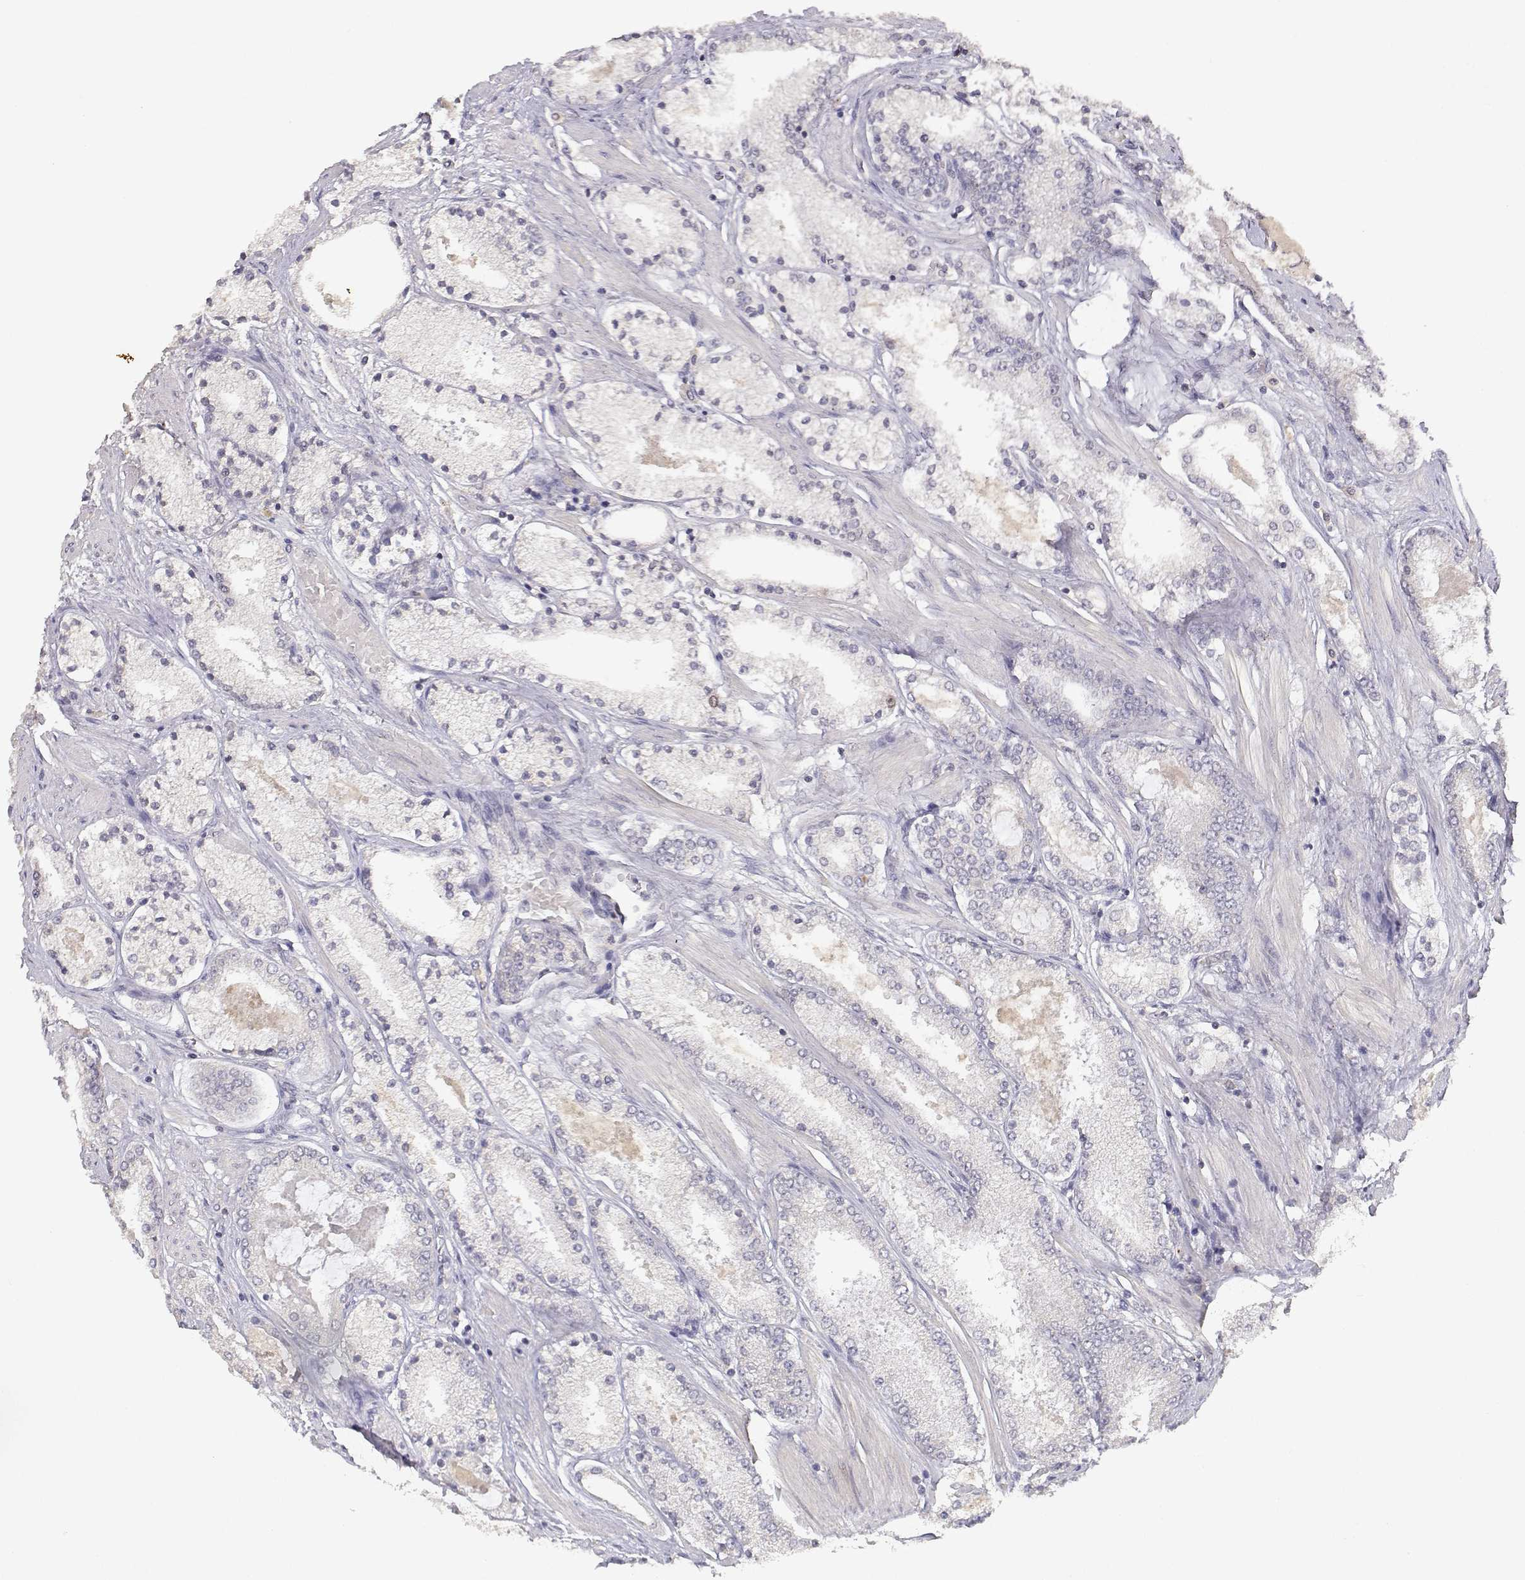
{"staining": {"intensity": "negative", "quantity": "none", "location": "none"}, "tissue": "prostate cancer", "cell_type": "Tumor cells", "image_type": "cancer", "snomed": [{"axis": "morphology", "description": "Adenocarcinoma, High grade"}, {"axis": "topography", "description": "Prostate"}], "caption": "Human high-grade adenocarcinoma (prostate) stained for a protein using immunohistochemistry (IHC) demonstrates no staining in tumor cells.", "gene": "RAD51", "patient": {"sex": "male", "age": 63}}